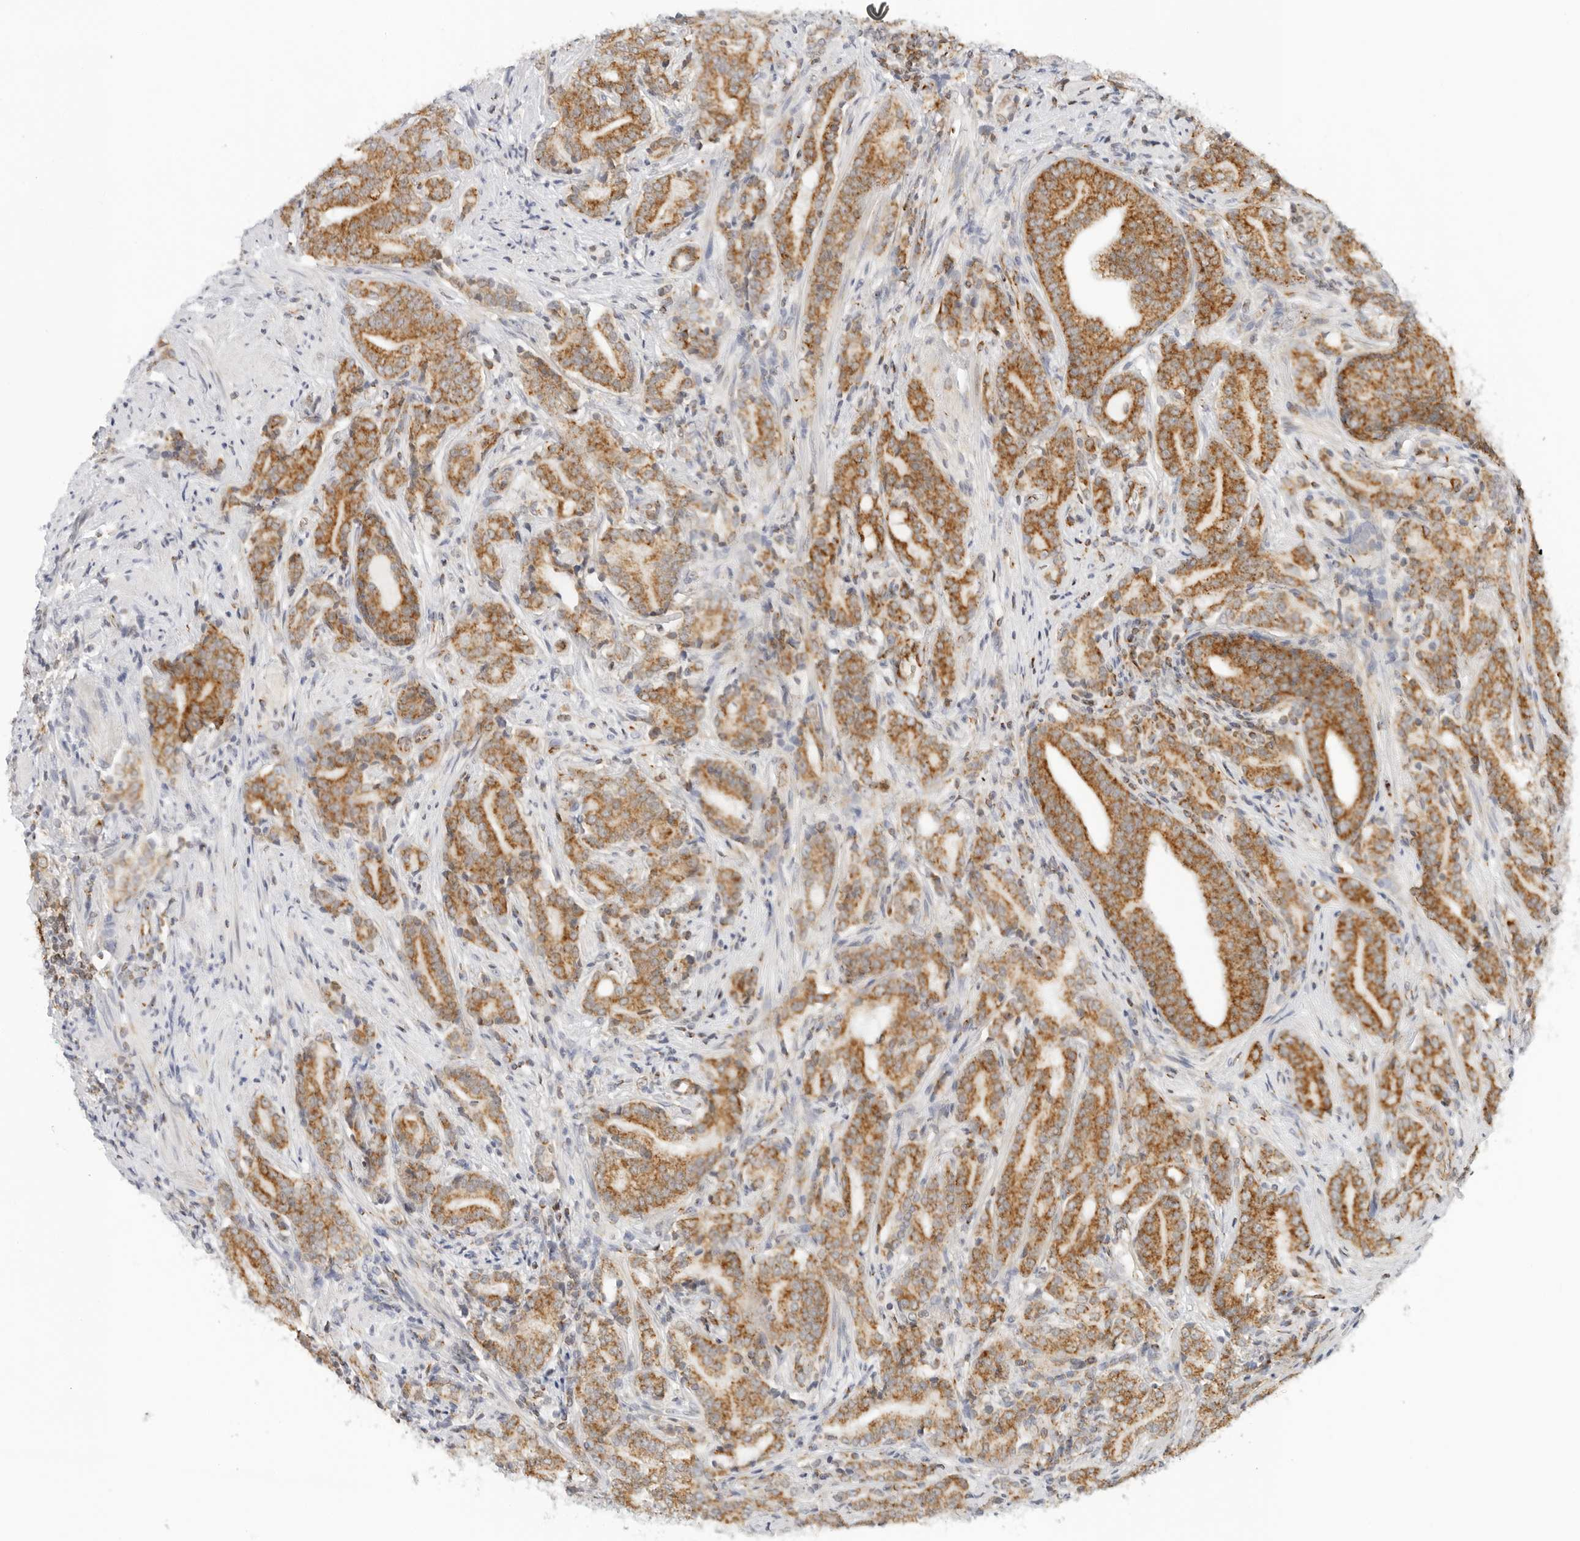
{"staining": {"intensity": "moderate", "quantity": "25%-75%", "location": "cytoplasmic/membranous"}, "tissue": "prostate cancer", "cell_type": "Tumor cells", "image_type": "cancer", "snomed": [{"axis": "morphology", "description": "Adenocarcinoma, High grade"}, {"axis": "topography", "description": "Prostate"}], "caption": "Prostate high-grade adenocarcinoma stained with a protein marker demonstrates moderate staining in tumor cells.", "gene": "RC3H1", "patient": {"sex": "male", "age": 57}}